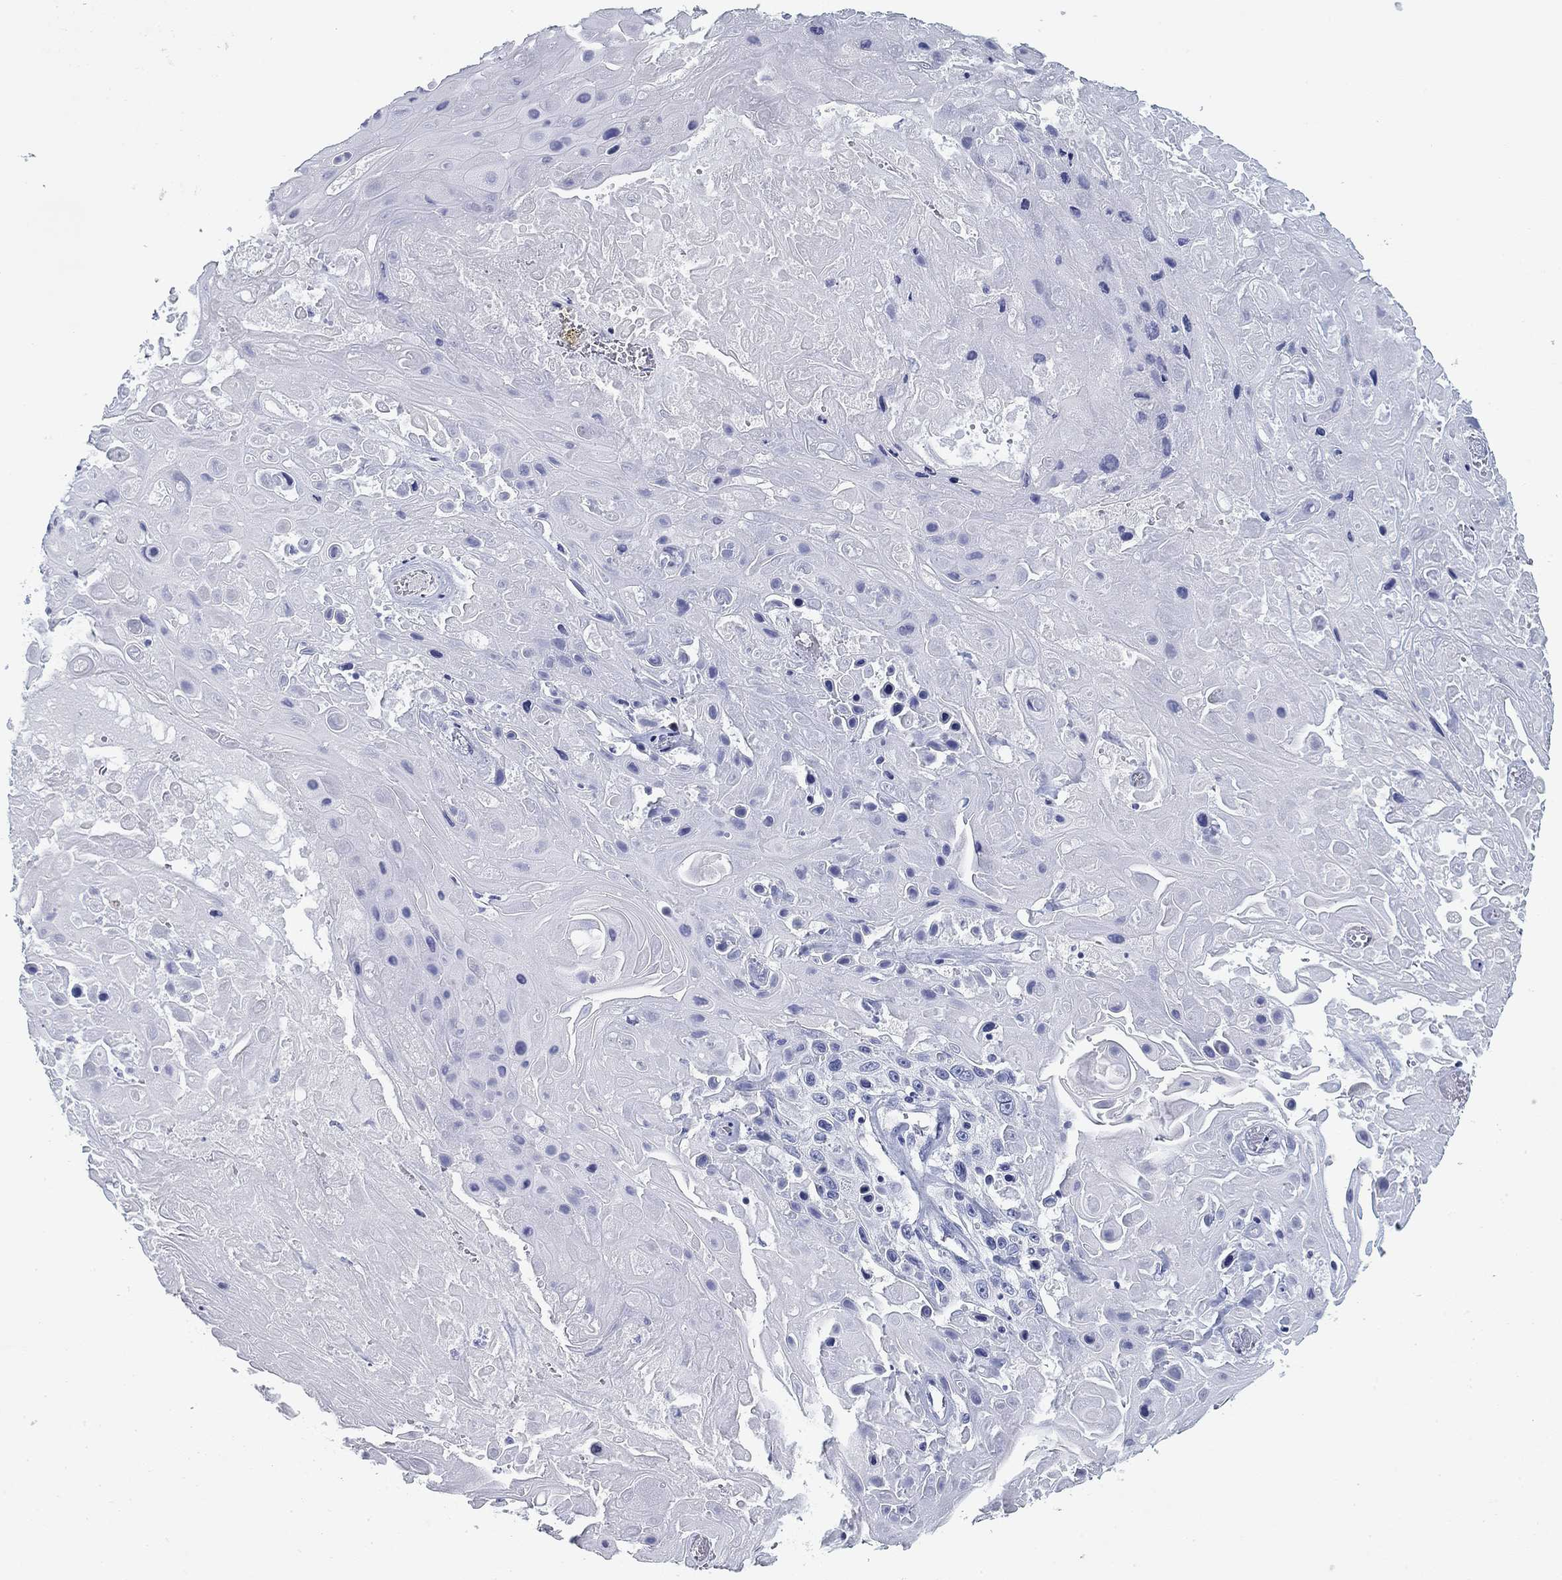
{"staining": {"intensity": "negative", "quantity": "none", "location": "none"}, "tissue": "skin cancer", "cell_type": "Tumor cells", "image_type": "cancer", "snomed": [{"axis": "morphology", "description": "Squamous cell carcinoma, NOS"}, {"axis": "topography", "description": "Skin"}], "caption": "An immunohistochemistry (IHC) micrograph of skin cancer is shown. There is no staining in tumor cells of skin cancer.", "gene": "CD79B", "patient": {"sex": "male", "age": 82}}